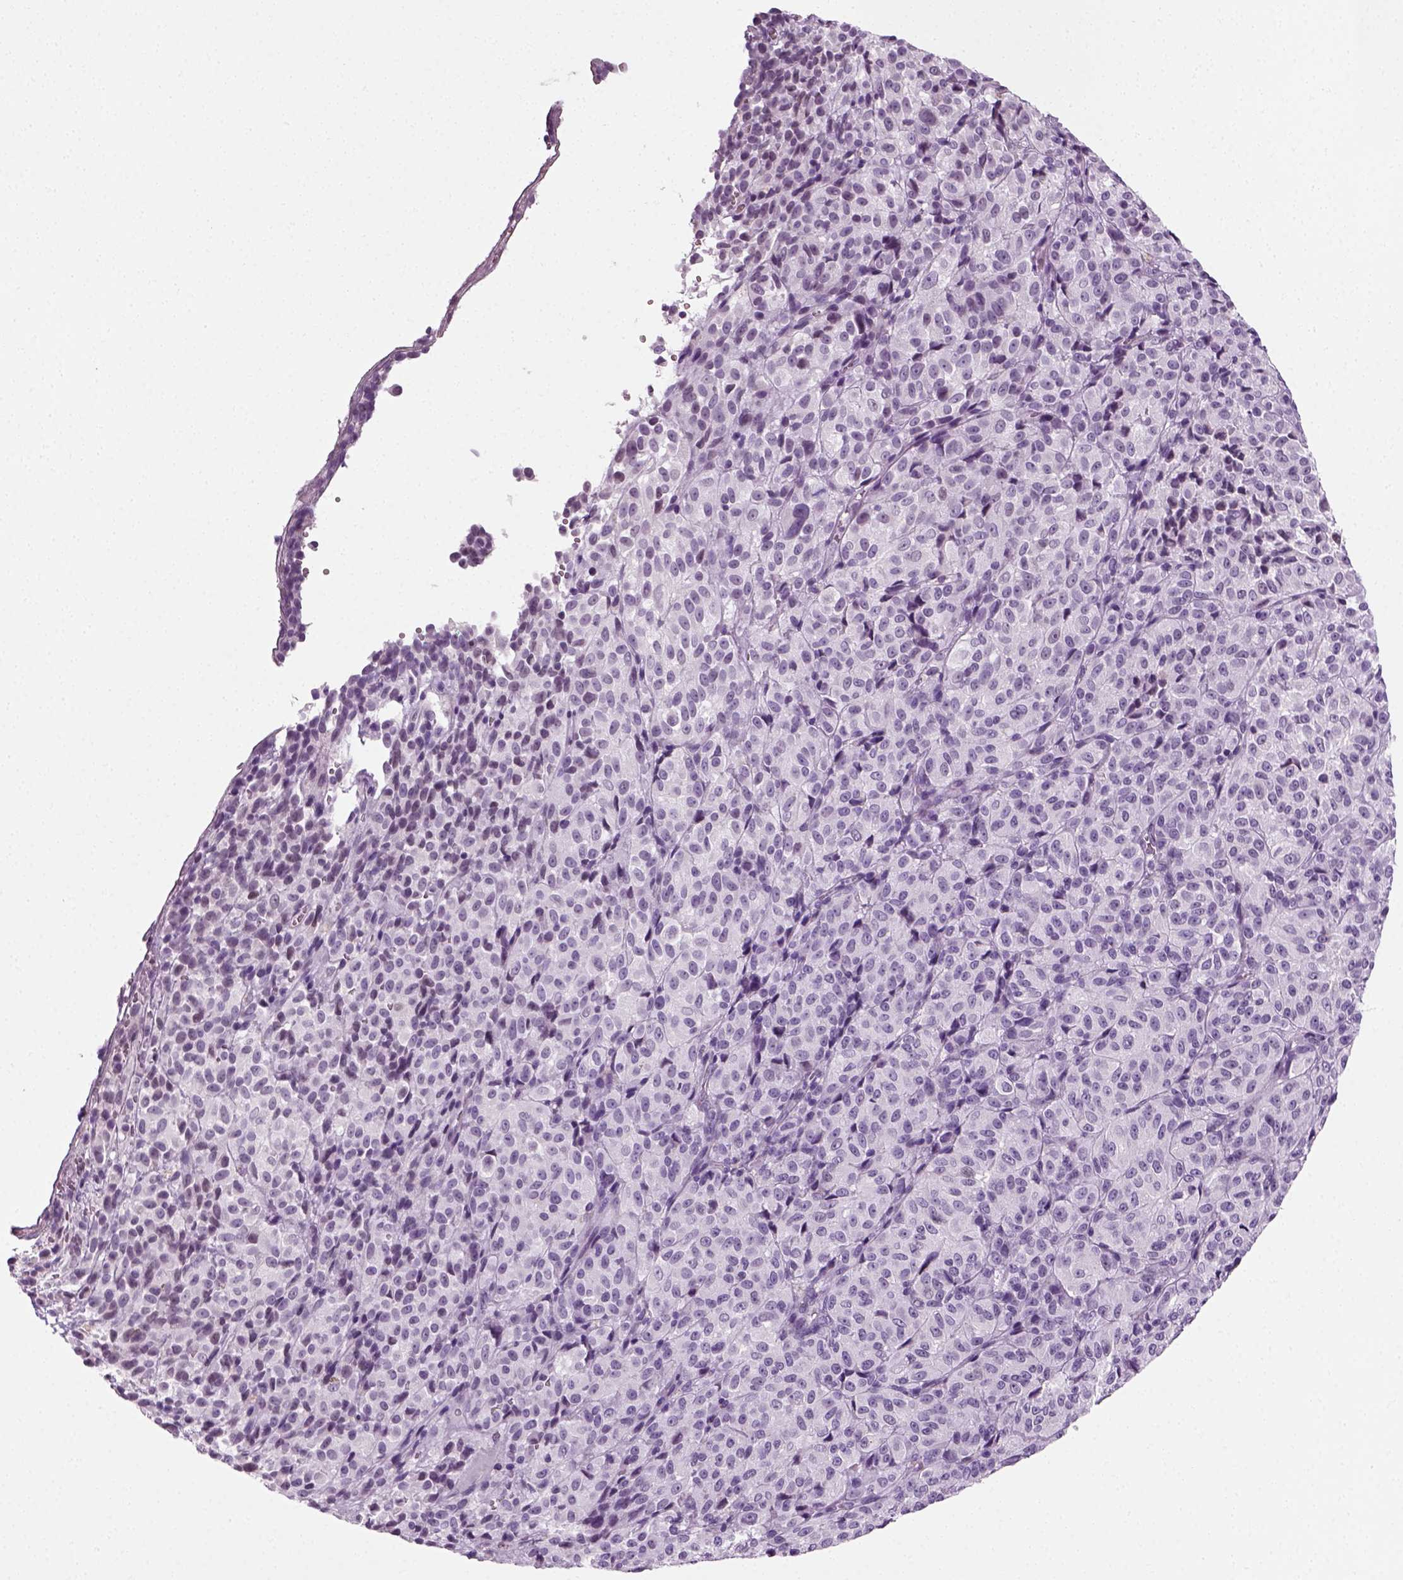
{"staining": {"intensity": "negative", "quantity": "none", "location": "none"}, "tissue": "melanoma", "cell_type": "Tumor cells", "image_type": "cancer", "snomed": [{"axis": "morphology", "description": "Malignant melanoma, Metastatic site"}, {"axis": "topography", "description": "Brain"}], "caption": "A high-resolution micrograph shows IHC staining of malignant melanoma (metastatic site), which shows no significant positivity in tumor cells.", "gene": "SPATA31E1", "patient": {"sex": "female", "age": 56}}